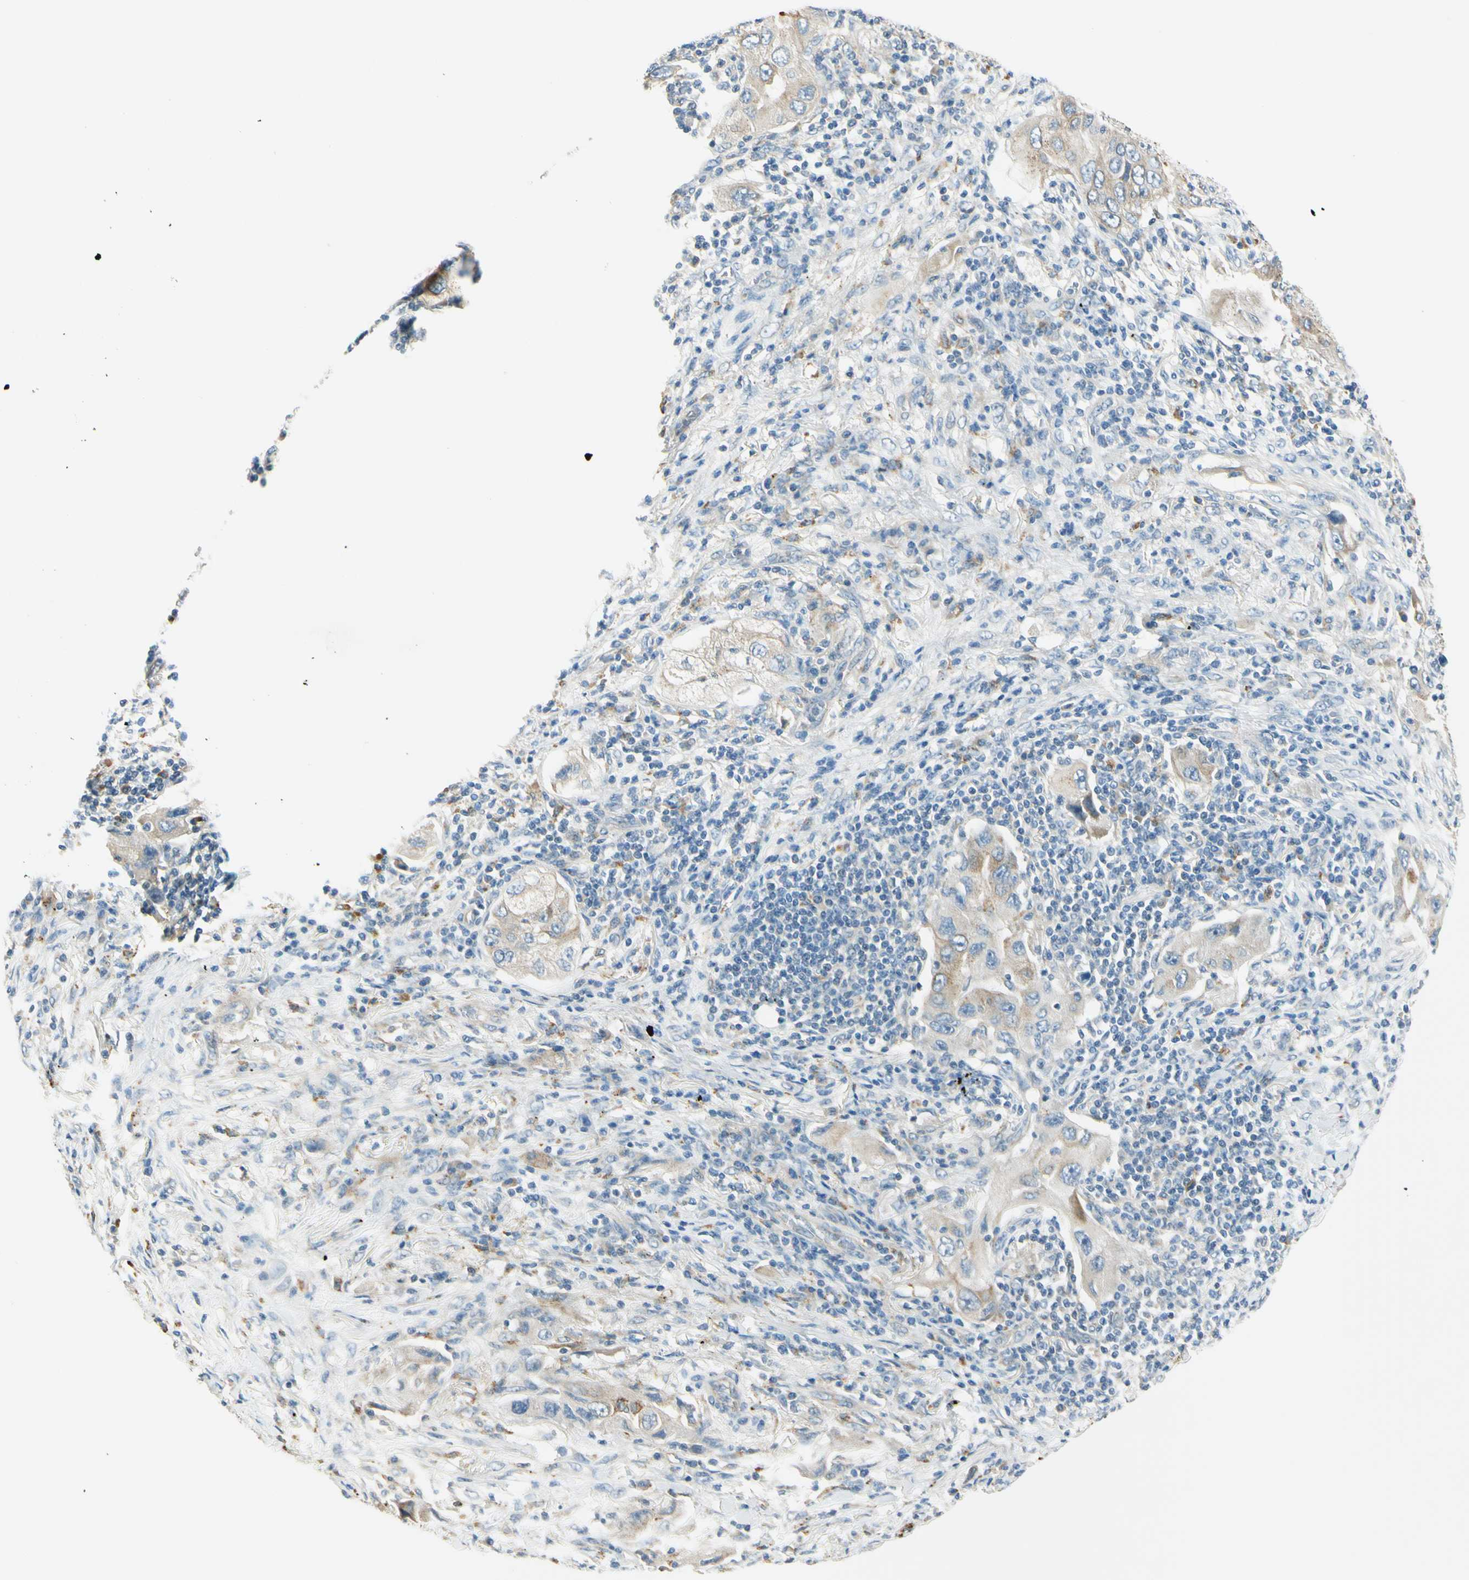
{"staining": {"intensity": "weak", "quantity": ">75%", "location": "cytoplasmic/membranous"}, "tissue": "lung cancer", "cell_type": "Tumor cells", "image_type": "cancer", "snomed": [{"axis": "morphology", "description": "Adenocarcinoma, NOS"}, {"axis": "topography", "description": "Lung"}], "caption": "Weak cytoplasmic/membranous positivity for a protein is seen in about >75% of tumor cells of lung cancer using immunohistochemistry.", "gene": "LAMA3", "patient": {"sex": "female", "age": 65}}